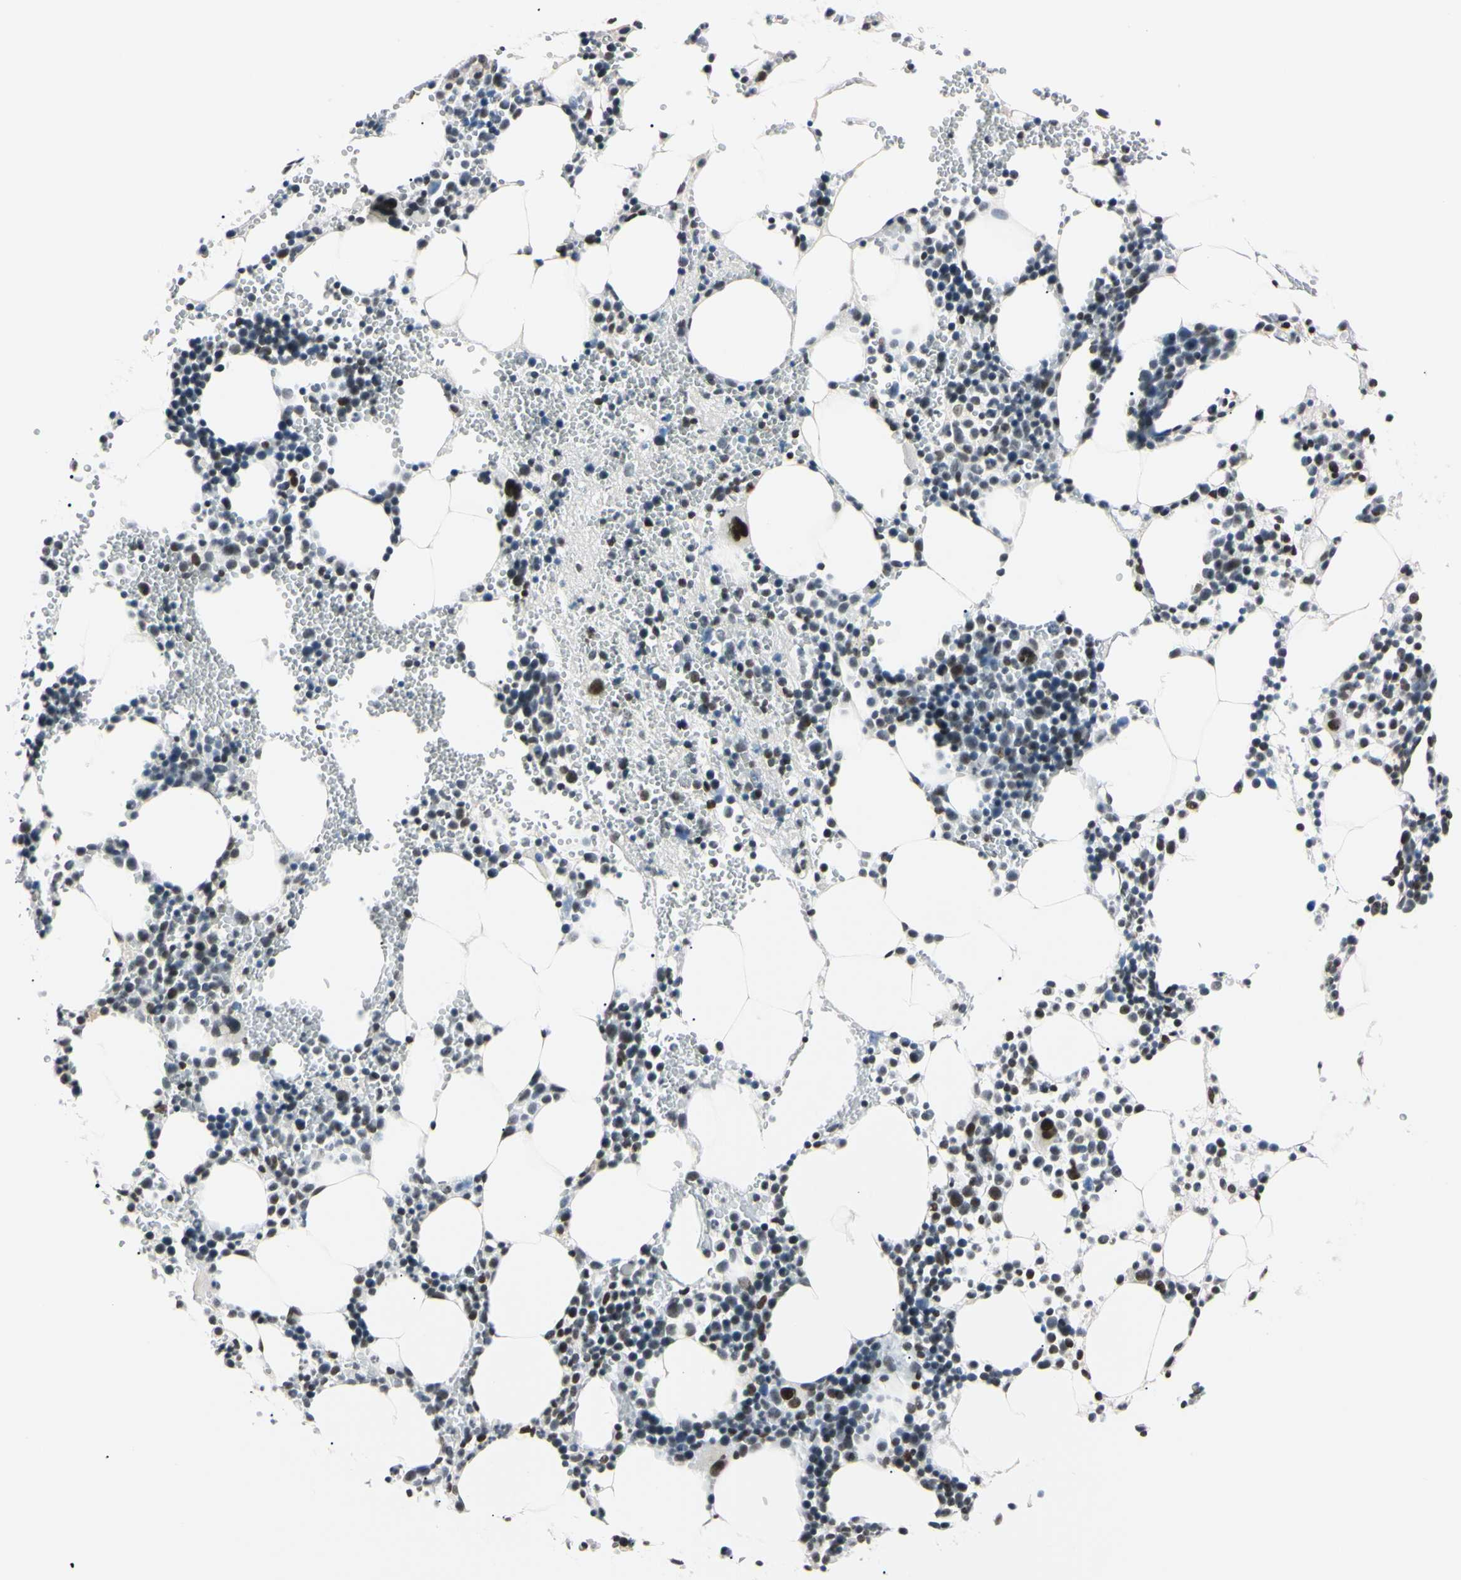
{"staining": {"intensity": "moderate", "quantity": "<25%", "location": "nuclear"}, "tissue": "bone marrow", "cell_type": "Hematopoietic cells", "image_type": "normal", "snomed": [{"axis": "morphology", "description": "Normal tissue, NOS"}, {"axis": "morphology", "description": "Inflammation, NOS"}, {"axis": "topography", "description": "Bone marrow"}], "caption": "Brown immunohistochemical staining in unremarkable human bone marrow exhibits moderate nuclear expression in approximately <25% of hematopoietic cells.", "gene": "C1orf174", "patient": {"sex": "male", "age": 42}}